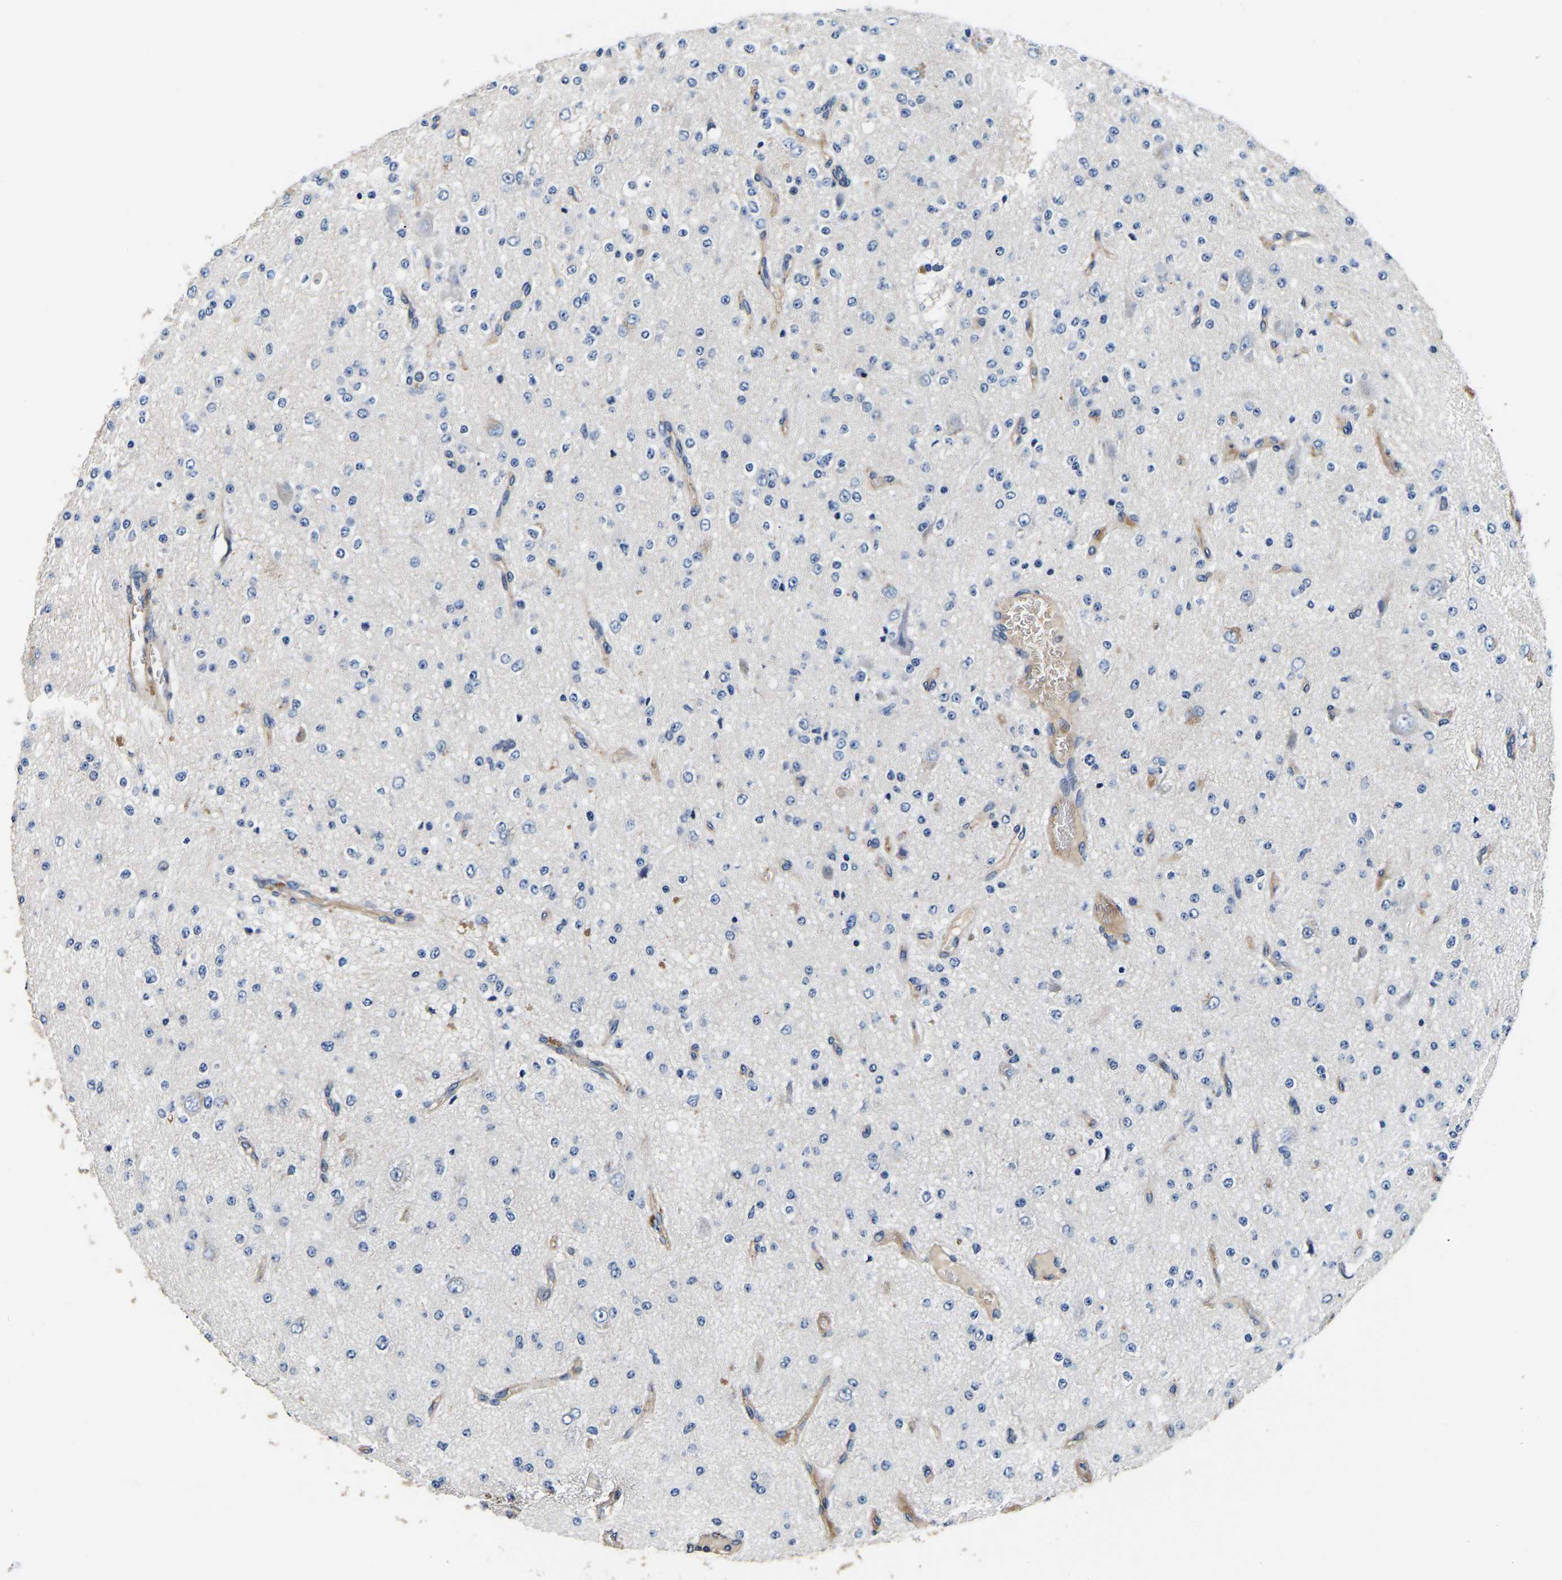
{"staining": {"intensity": "negative", "quantity": "none", "location": "none"}, "tissue": "glioma", "cell_type": "Tumor cells", "image_type": "cancer", "snomed": [{"axis": "morphology", "description": "Glioma, malignant, Low grade"}, {"axis": "topography", "description": "Brain"}], "caption": "IHC of human glioma exhibits no staining in tumor cells. The staining was performed using DAB to visualize the protein expression in brown, while the nuclei were stained in blue with hematoxylin (Magnification: 20x).", "gene": "SH3GLB1", "patient": {"sex": "male", "age": 38}}